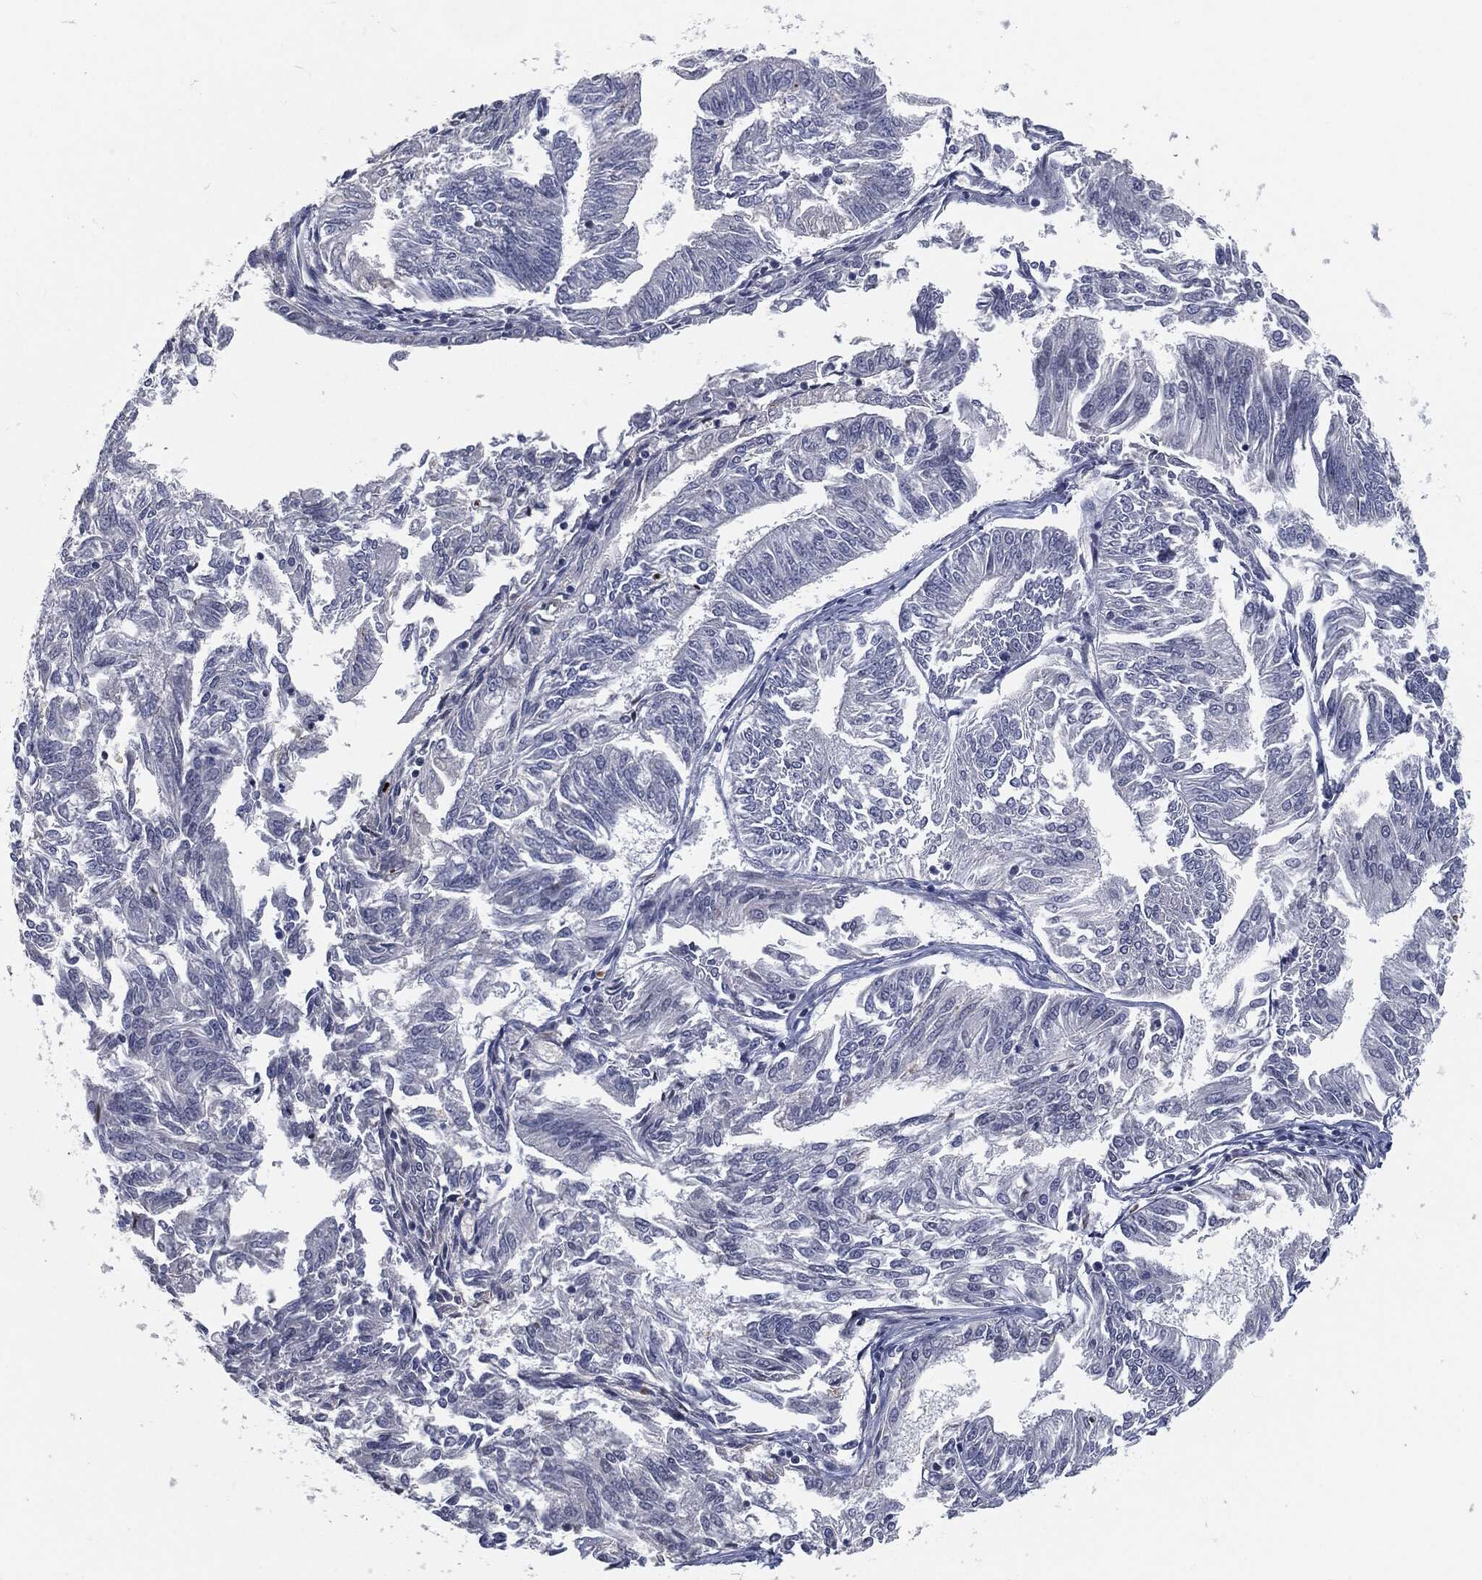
{"staining": {"intensity": "negative", "quantity": "none", "location": "none"}, "tissue": "endometrial cancer", "cell_type": "Tumor cells", "image_type": "cancer", "snomed": [{"axis": "morphology", "description": "Adenocarcinoma, NOS"}, {"axis": "topography", "description": "Endometrium"}], "caption": "There is no significant expression in tumor cells of adenocarcinoma (endometrial).", "gene": "ANXA1", "patient": {"sex": "female", "age": 58}}